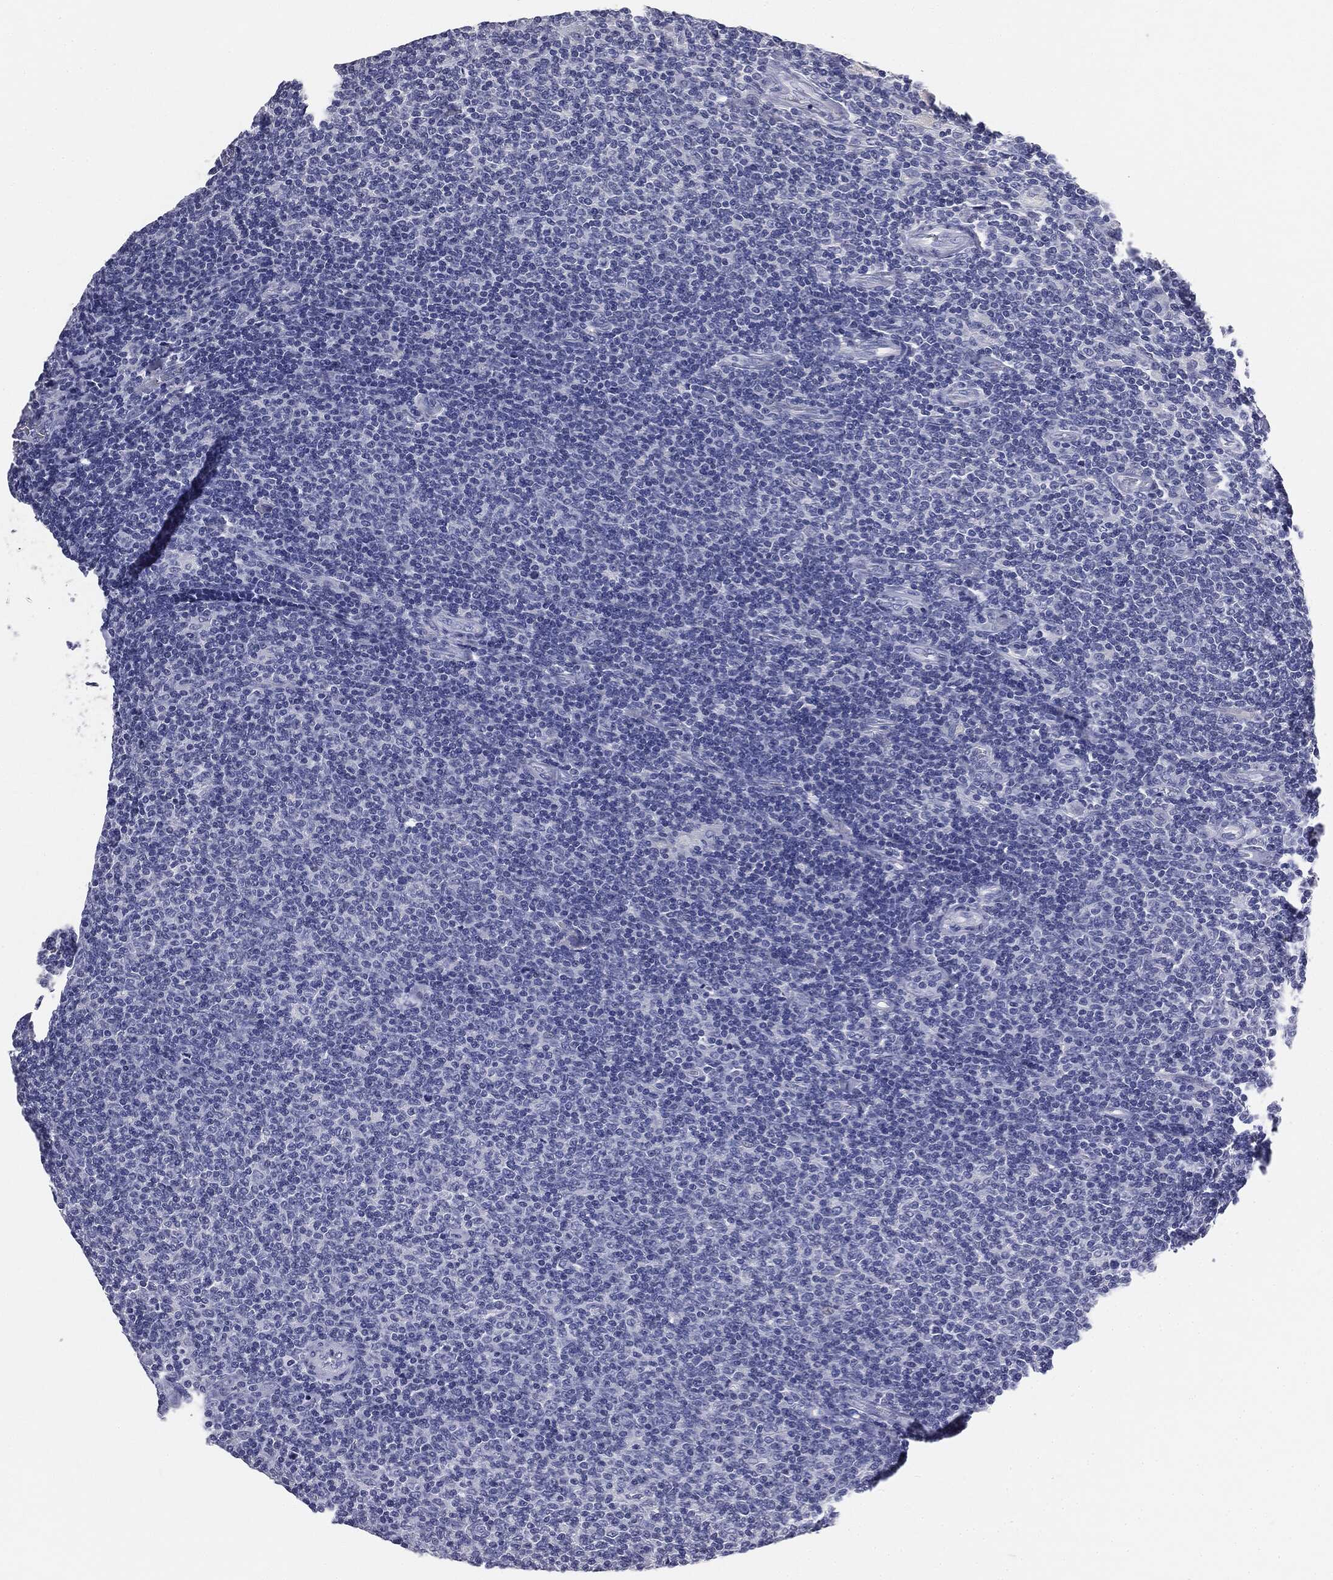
{"staining": {"intensity": "negative", "quantity": "none", "location": "none"}, "tissue": "lymphoma", "cell_type": "Tumor cells", "image_type": "cancer", "snomed": [{"axis": "morphology", "description": "Malignant lymphoma, non-Hodgkin's type, Low grade"}, {"axis": "topography", "description": "Lymph node"}], "caption": "Image shows no protein expression in tumor cells of low-grade malignant lymphoma, non-Hodgkin's type tissue.", "gene": "AFP", "patient": {"sex": "male", "age": 52}}